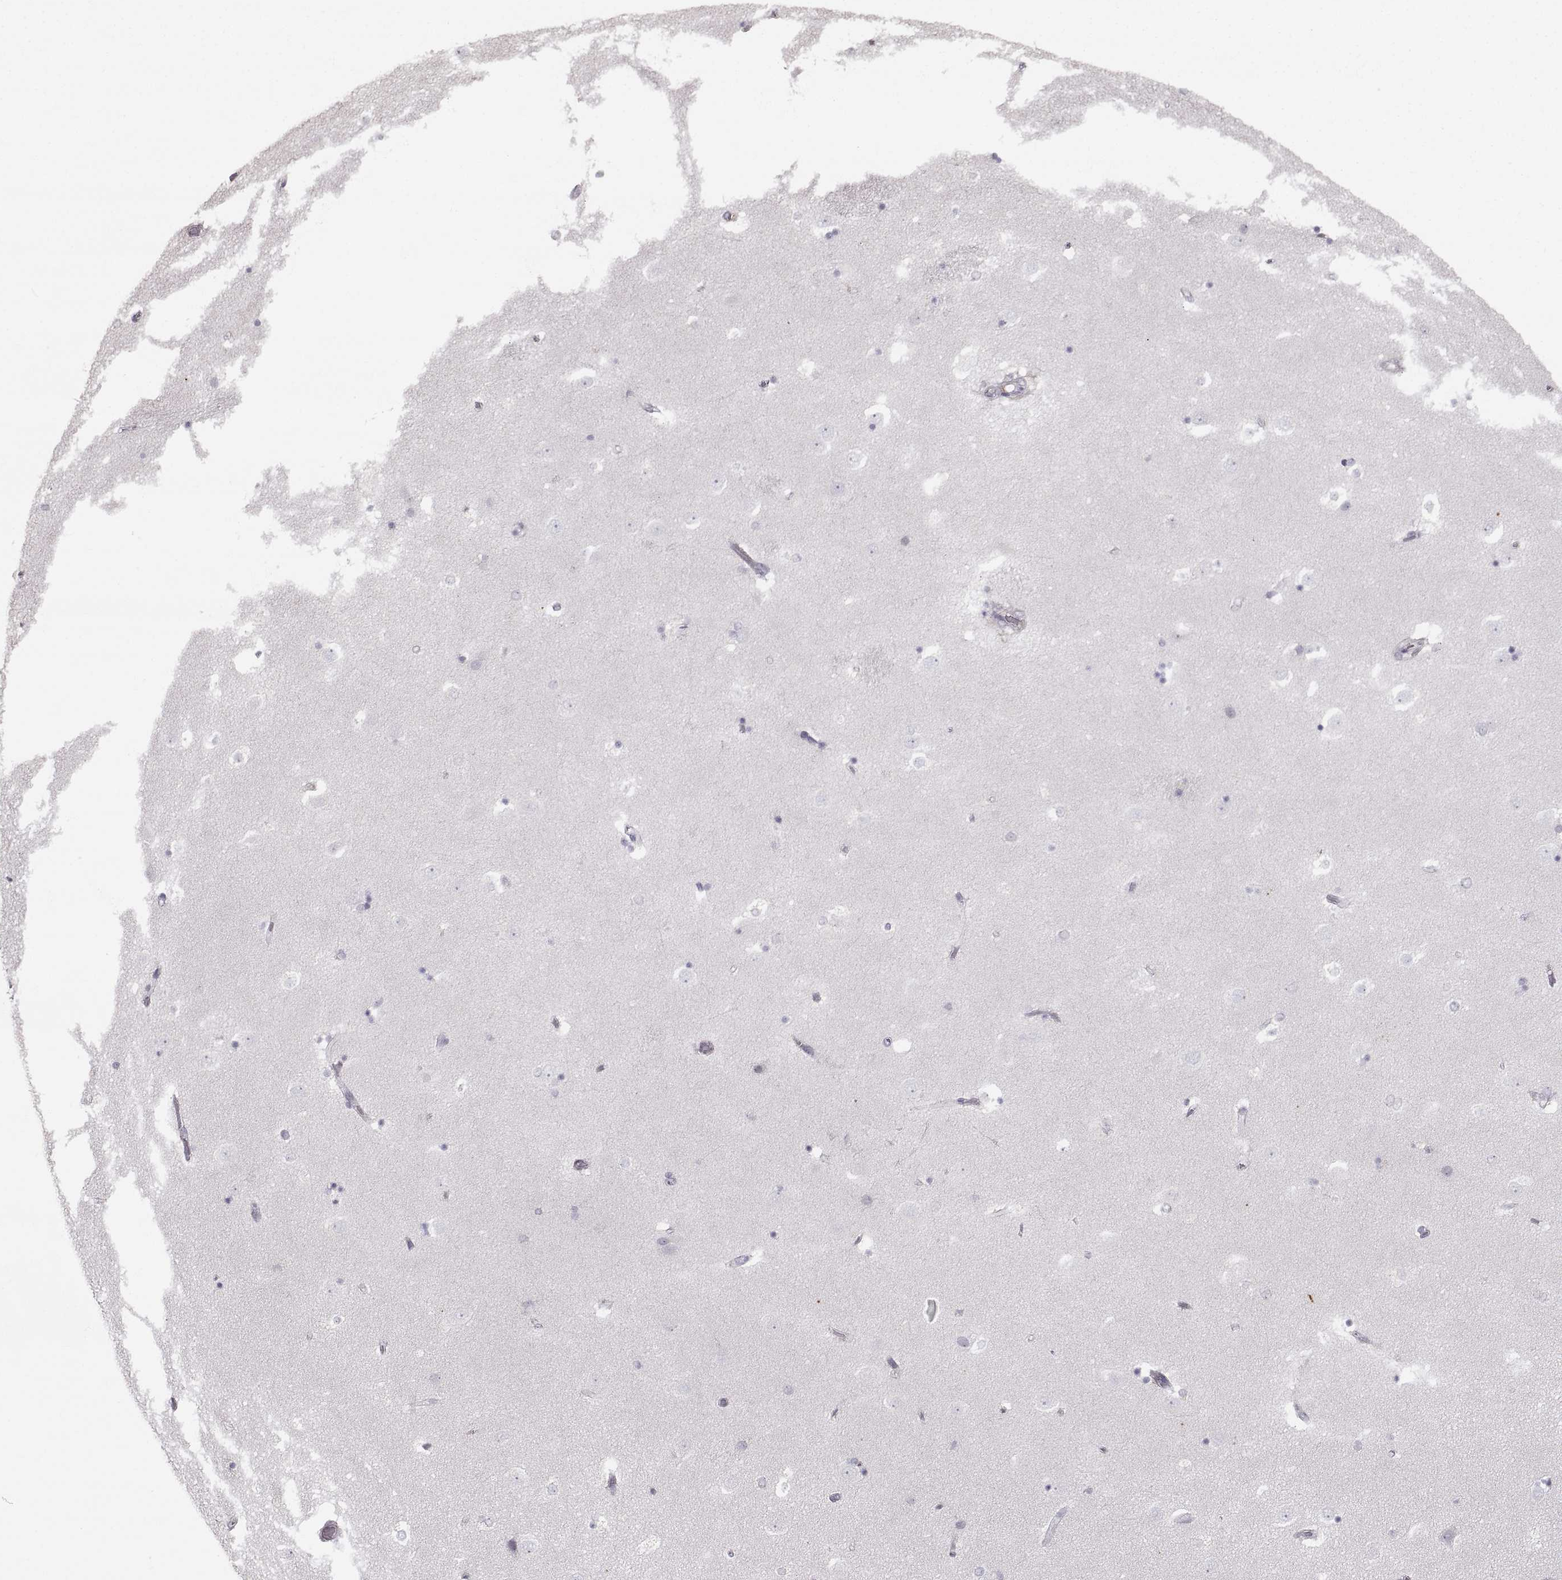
{"staining": {"intensity": "negative", "quantity": "none", "location": "none"}, "tissue": "caudate", "cell_type": "Glial cells", "image_type": "normal", "snomed": [{"axis": "morphology", "description": "Normal tissue, NOS"}, {"axis": "topography", "description": "Lateral ventricle wall"}], "caption": "Glial cells are negative for protein expression in normal human caudate. The staining is performed using DAB (3,3'-diaminobenzidine) brown chromogen with nuclei counter-stained in using hematoxylin.", "gene": "ZNF185", "patient": {"sex": "male", "age": 51}}